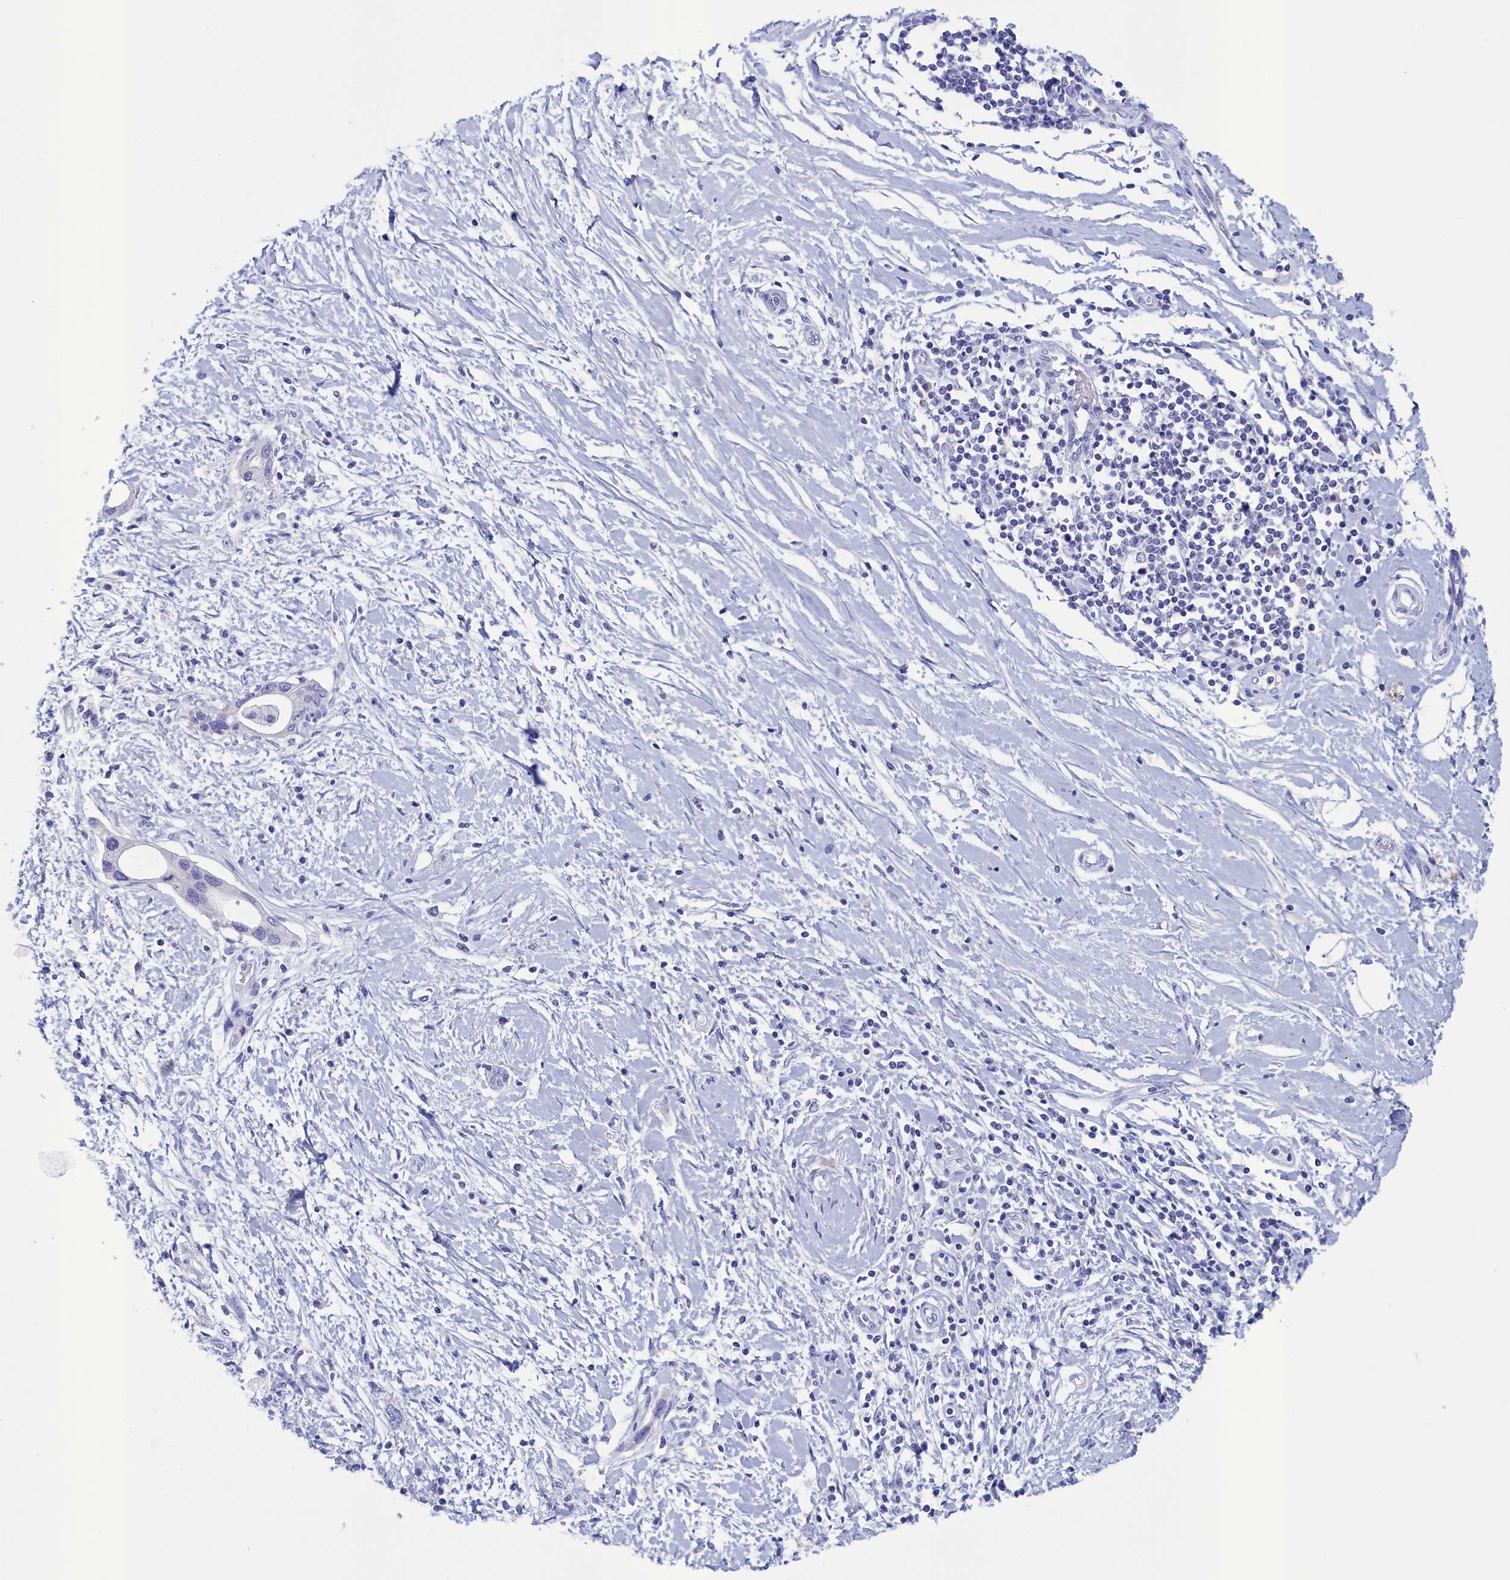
{"staining": {"intensity": "negative", "quantity": "none", "location": "none"}, "tissue": "pancreatic cancer", "cell_type": "Tumor cells", "image_type": "cancer", "snomed": [{"axis": "morphology", "description": "Normal tissue, NOS"}, {"axis": "morphology", "description": "Adenocarcinoma, NOS"}, {"axis": "topography", "description": "Pancreas"}, {"axis": "topography", "description": "Peripheral nerve tissue"}], "caption": "IHC micrograph of neoplastic tissue: human pancreatic cancer (adenocarcinoma) stained with DAB (3,3'-diaminobenzidine) exhibits no significant protein positivity in tumor cells.", "gene": "ANKRD2", "patient": {"sex": "male", "age": 59}}